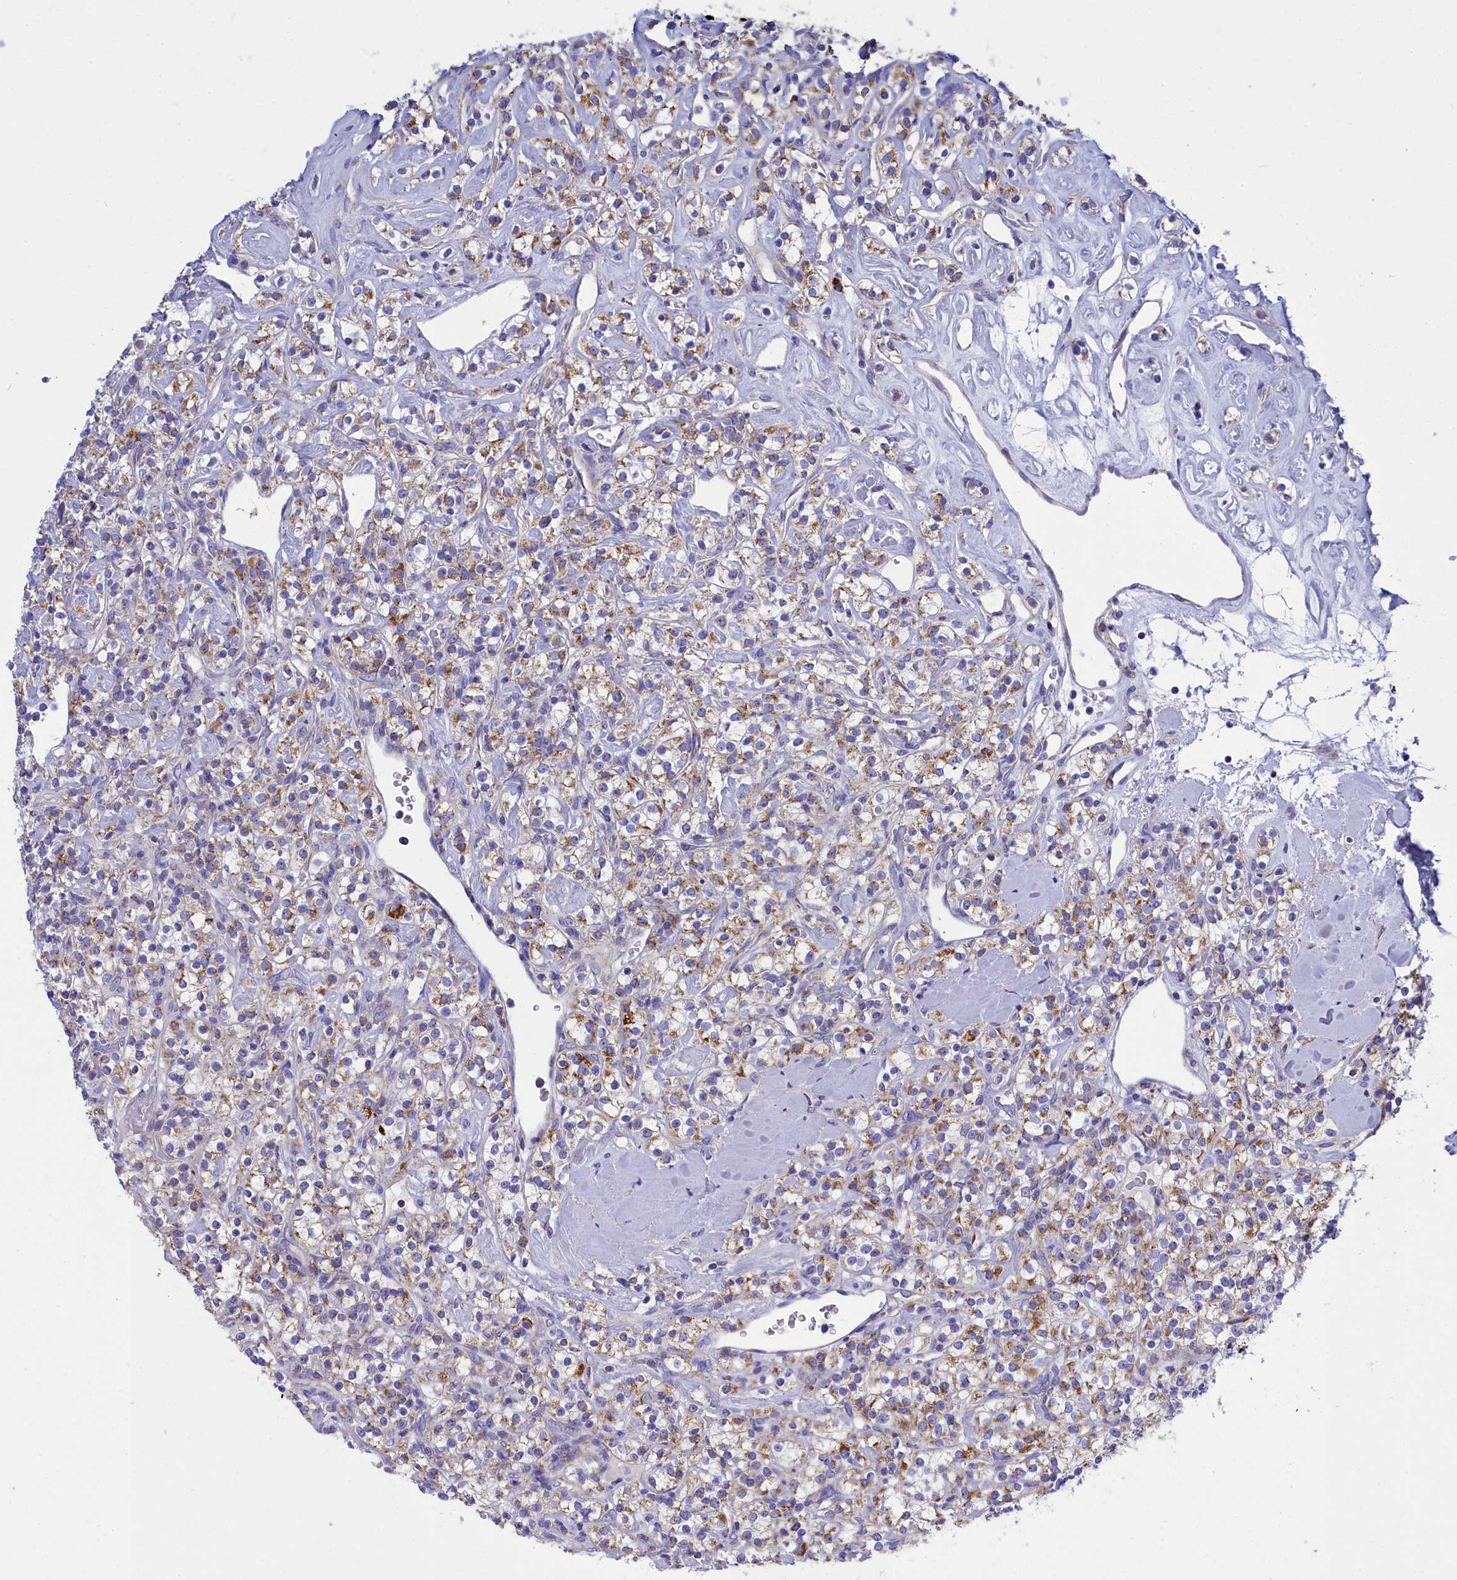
{"staining": {"intensity": "moderate", "quantity": ">75%", "location": "cytoplasmic/membranous"}, "tissue": "renal cancer", "cell_type": "Tumor cells", "image_type": "cancer", "snomed": [{"axis": "morphology", "description": "Adenocarcinoma, NOS"}, {"axis": "topography", "description": "Kidney"}], "caption": "Immunohistochemistry (IHC) photomicrograph of neoplastic tissue: renal cancer (adenocarcinoma) stained using immunohistochemistry demonstrates medium levels of moderate protein expression localized specifically in the cytoplasmic/membranous of tumor cells, appearing as a cytoplasmic/membranous brown color.", "gene": "CCRL2", "patient": {"sex": "male", "age": 77}}